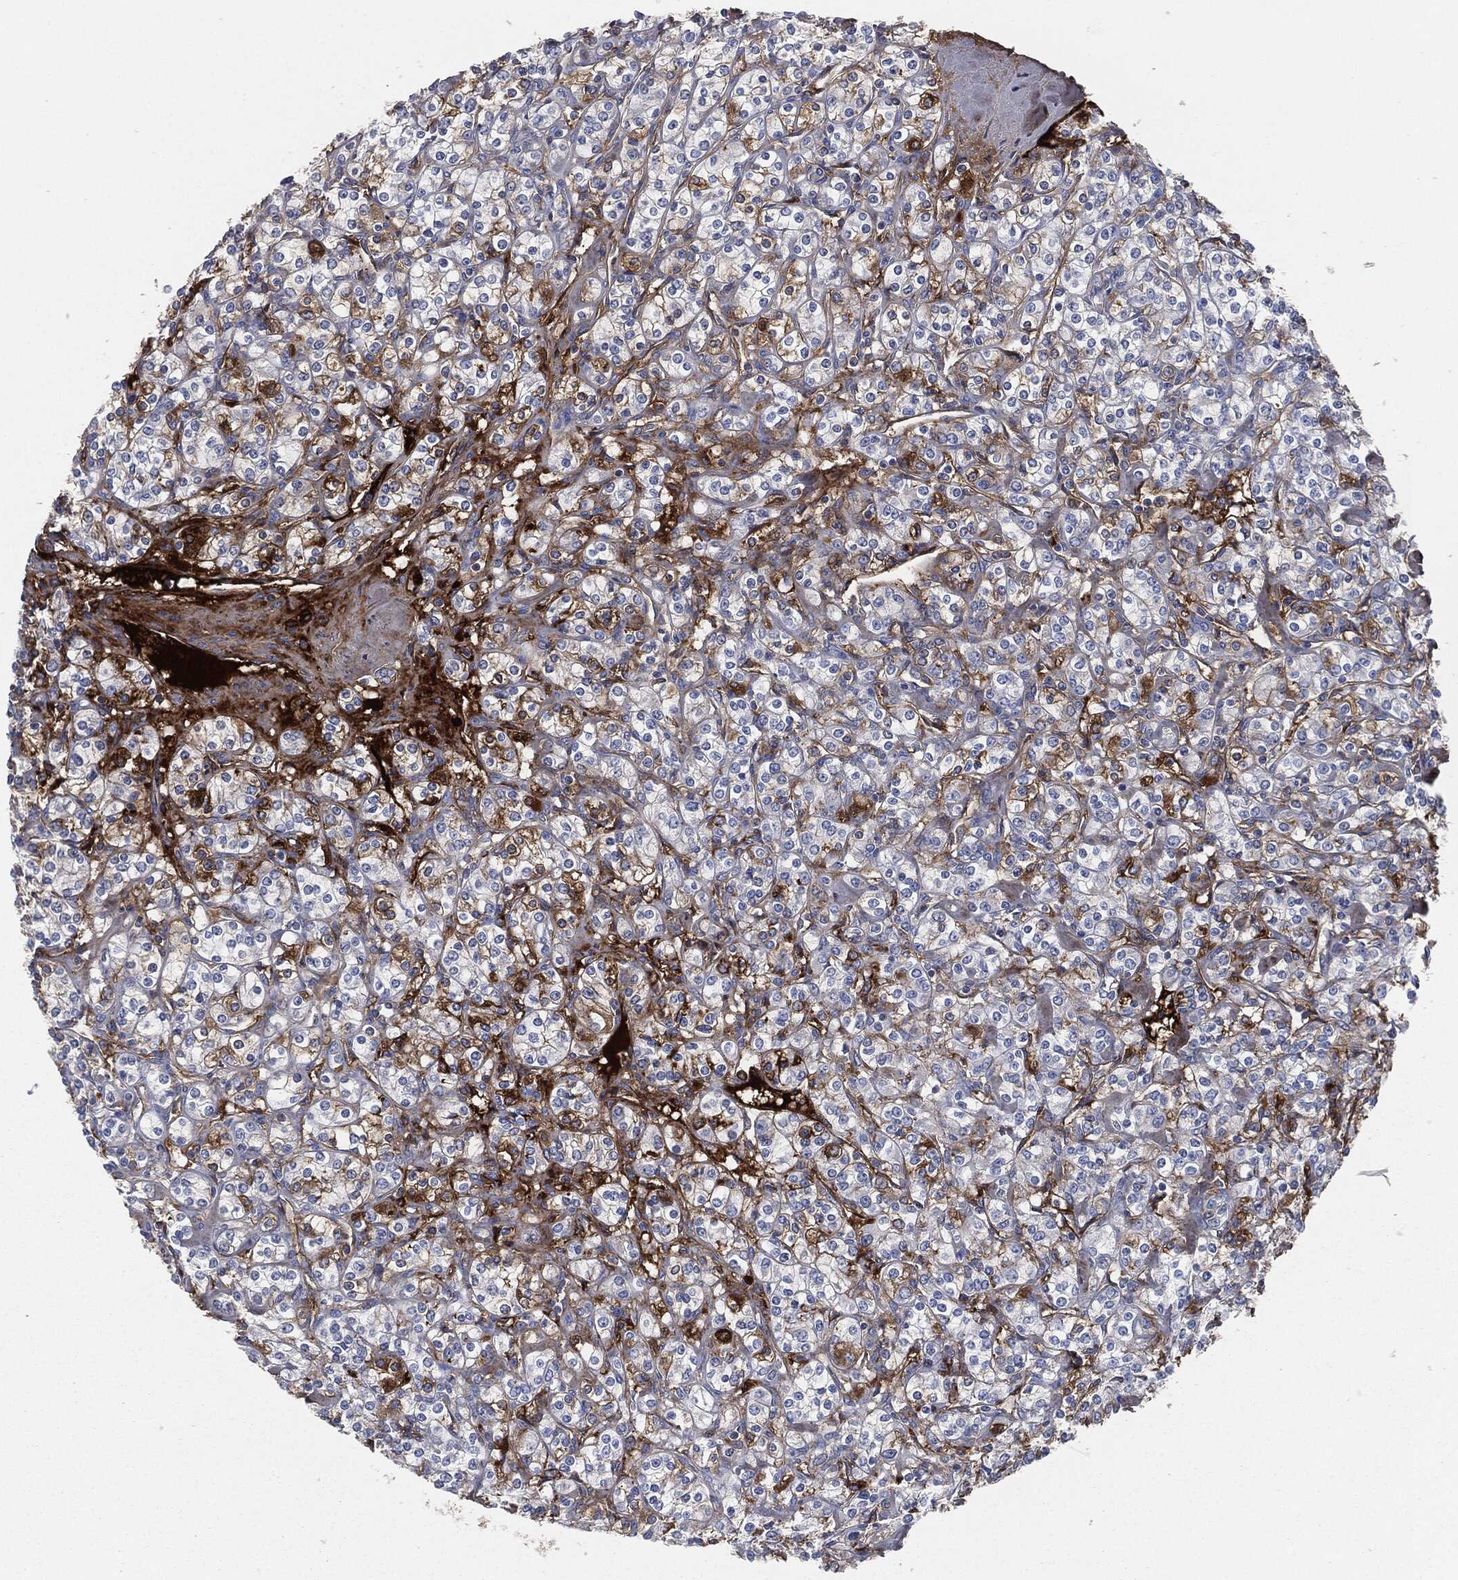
{"staining": {"intensity": "moderate", "quantity": "<25%", "location": "cytoplasmic/membranous"}, "tissue": "renal cancer", "cell_type": "Tumor cells", "image_type": "cancer", "snomed": [{"axis": "morphology", "description": "Adenocarcinoma, NOS"}, {"axis": "topography", "description": "Kidney"}], "caption": "Immunohistochemical staining of human renal adenocarcinoma shows moderate cytoplasmic/membranous protein positivity in about <25% of tumor cells.", "gene": "APOB", "patient": {"sex": "male", "age": 77}}